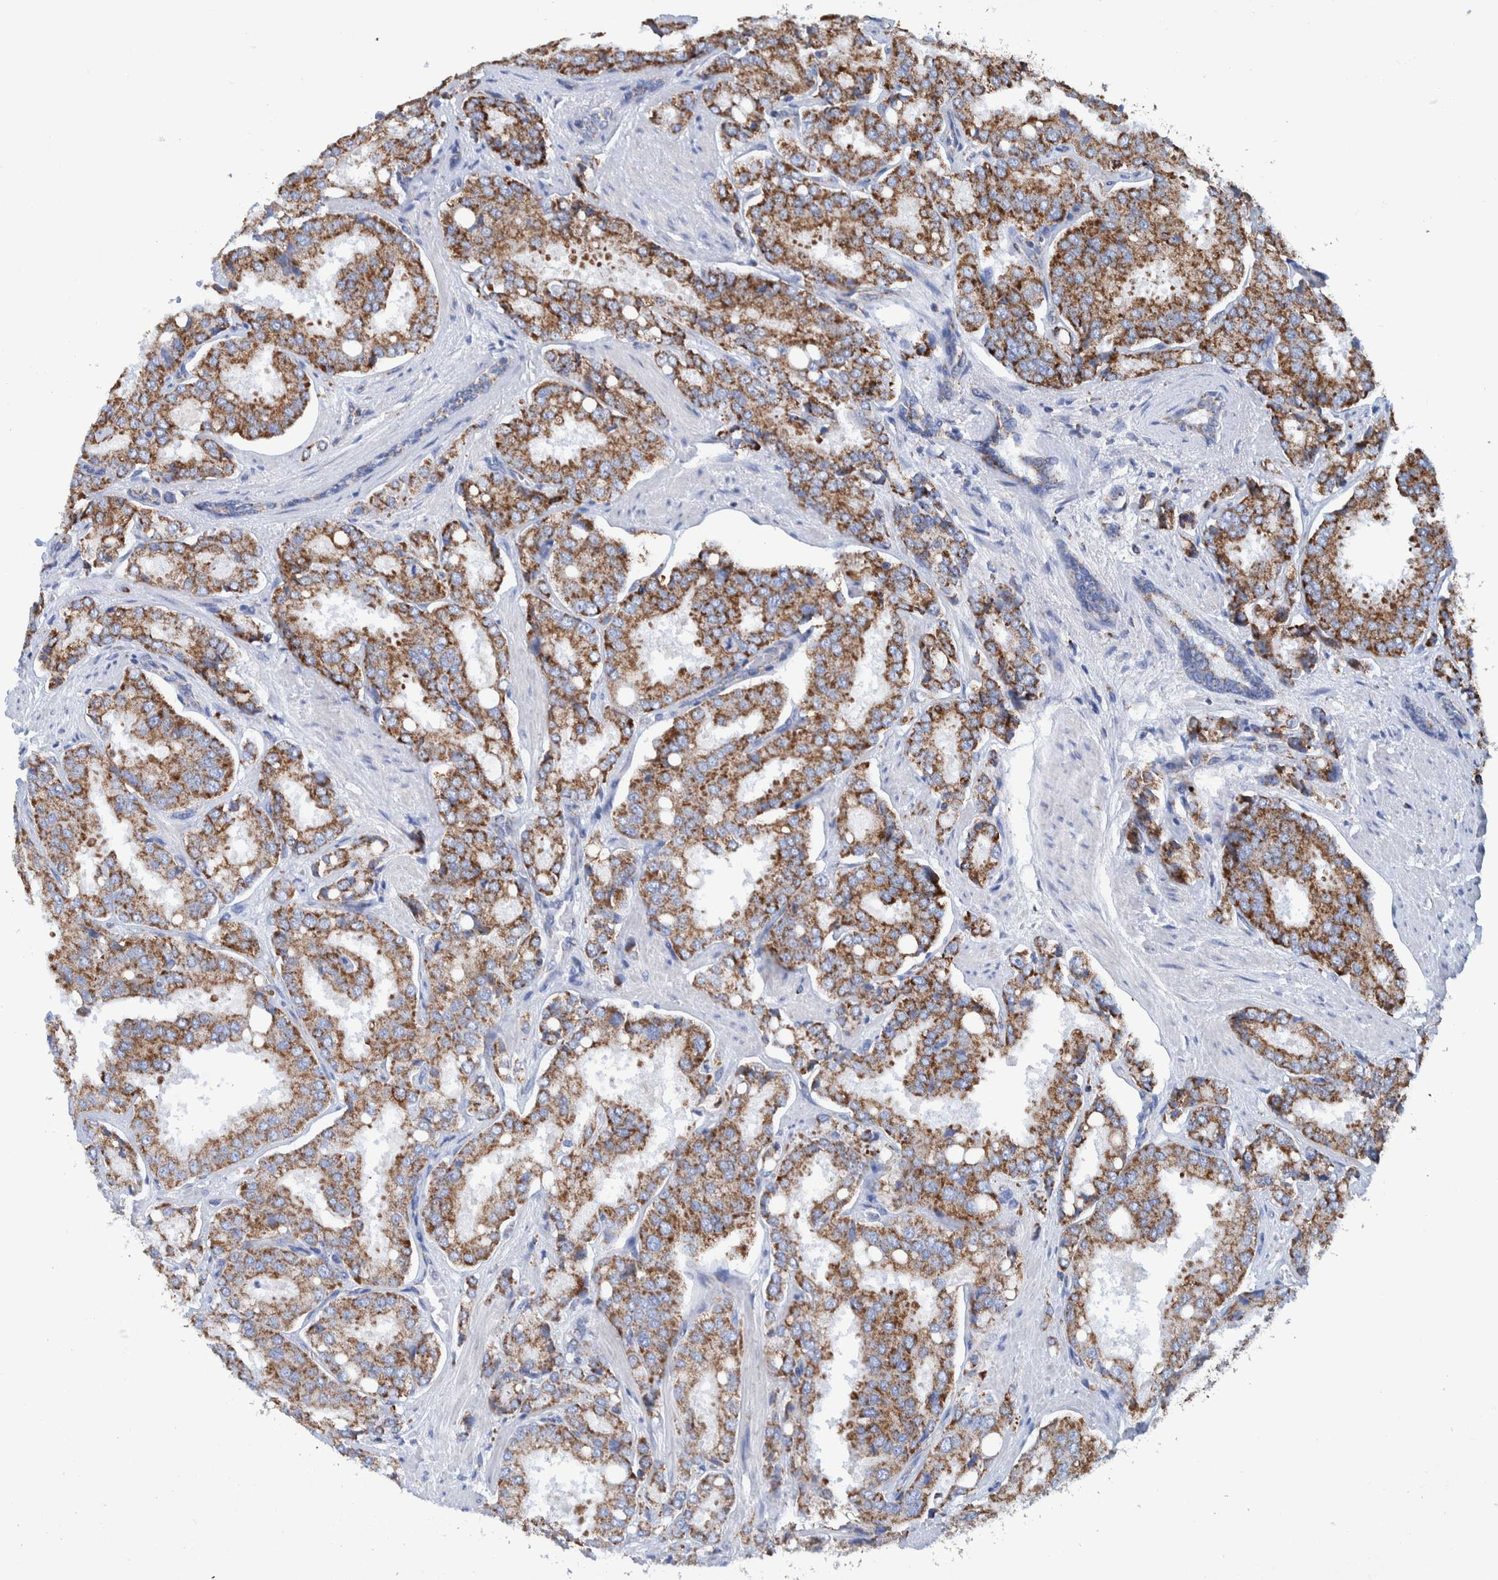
{"staining": {"intensity": "moderate", "quantity": ">75%", "location": "cytoplasmic/membranous"}, "tissue": "prostate cancer", "cell_type": "Tumor cells", "image_type": "cancer", "snomed": [{"axis": "morphology", "description": "Adenocarcinoma, High grade"}, {"axis": "topography", "description": "Prostate"}], "caption": "A brown stain labels moderate cytoplasmic/membranous staining of a protein in adenocarcinoma (high-grade) (prostate) tumor cells.", "gene": "DECR1", "patient": {"sex": "male", "age": 50}}